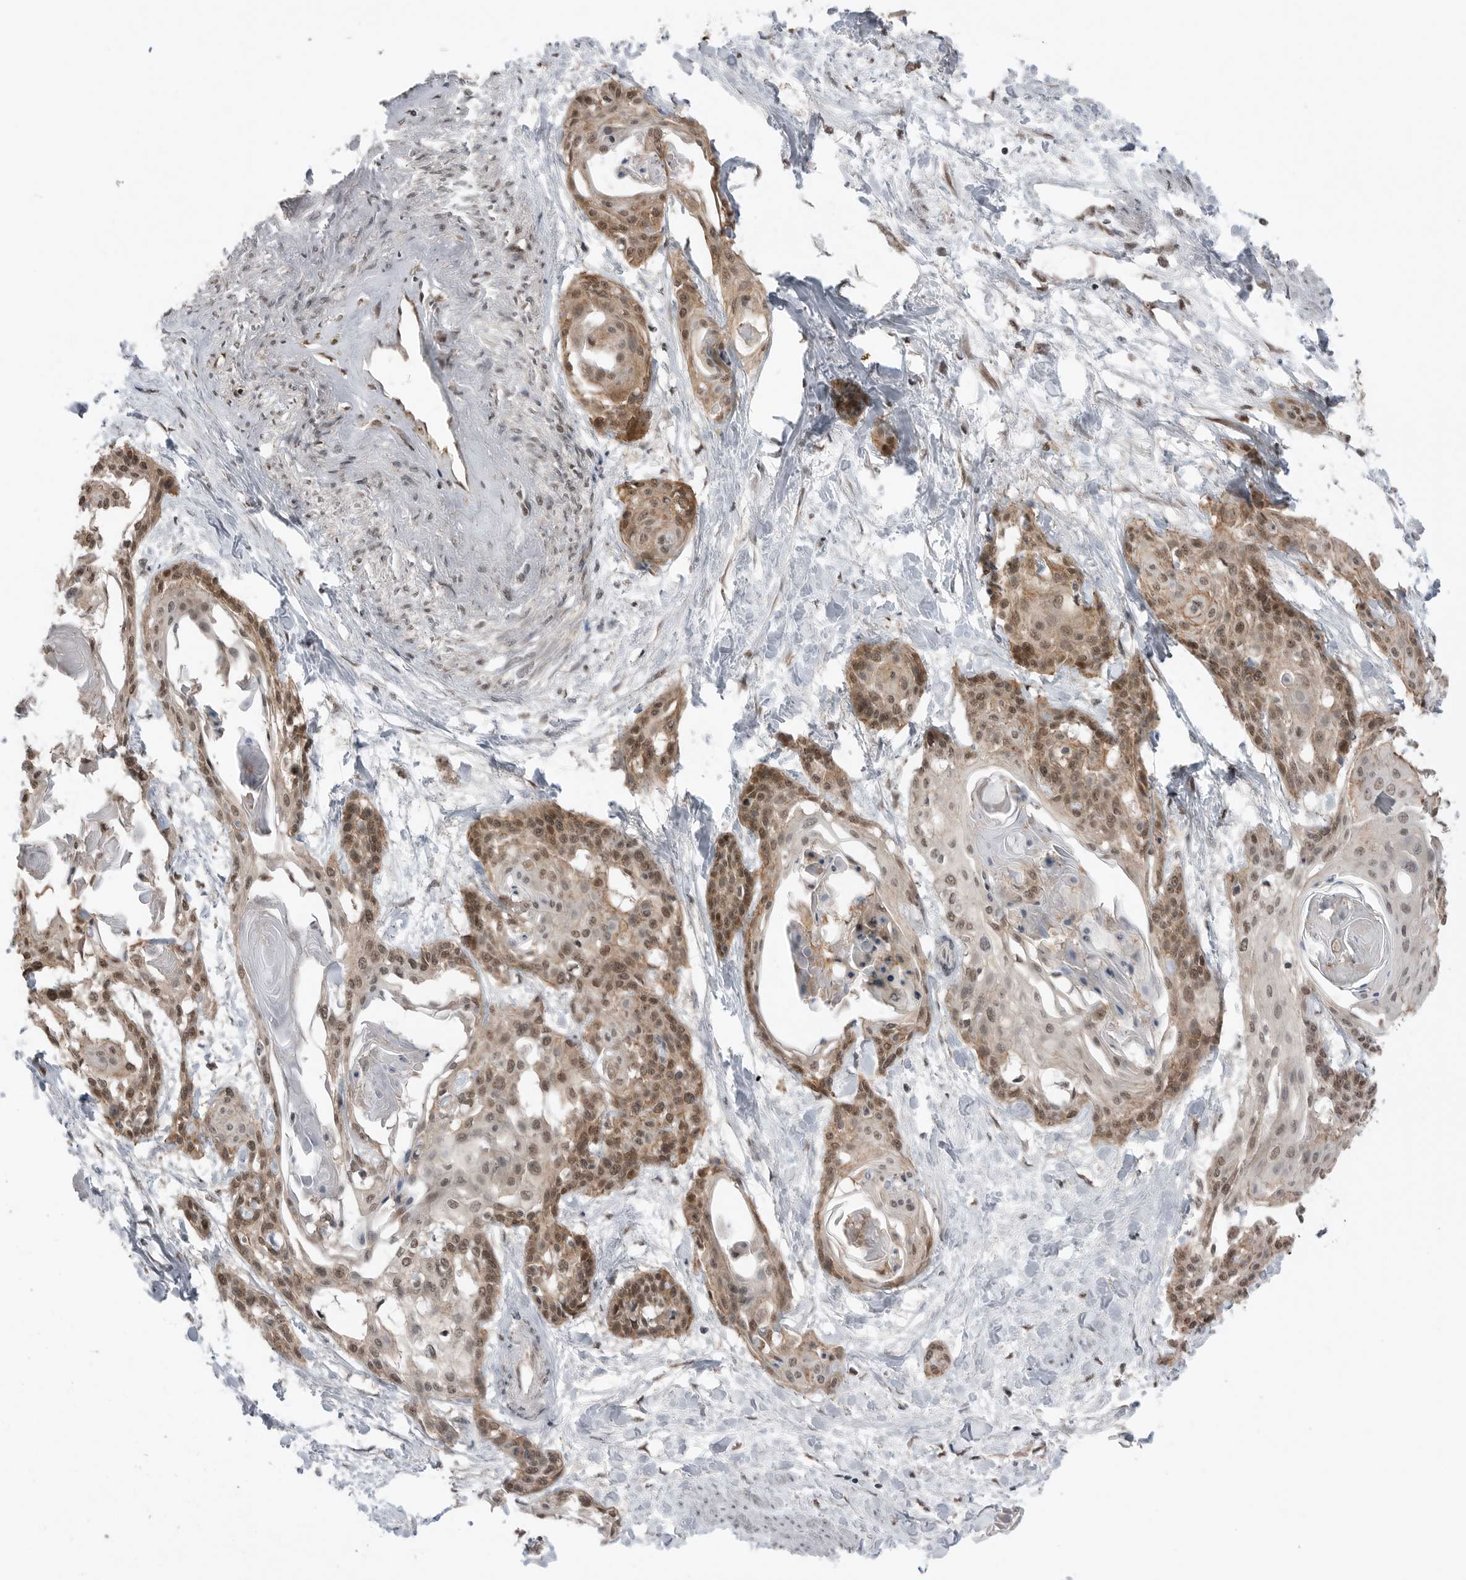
{"staining": {"intensity": "moderate", "quantity": ">75%", "location": "cytoplasmic/membranous,nuclear"}, "tissue": "cervical cancer", "cell_type": "Tumor cells", "image_type": "cancer", "snomed": [{"axis": "morphology", "description": "Squamous cell carcinoma, NOS"}, {"axis": "topography", "description": "Cervix"}], "caption": "Immunohistochemical staining of human cervical cancer (squamous cell carcinoma) reveals moderate cytoplasmic/membranous and nuclear protein positivity in approximately >75% of tumor cells.", "gene": "NTAQ1", "patient": {"sex": "female", "age": 57}}